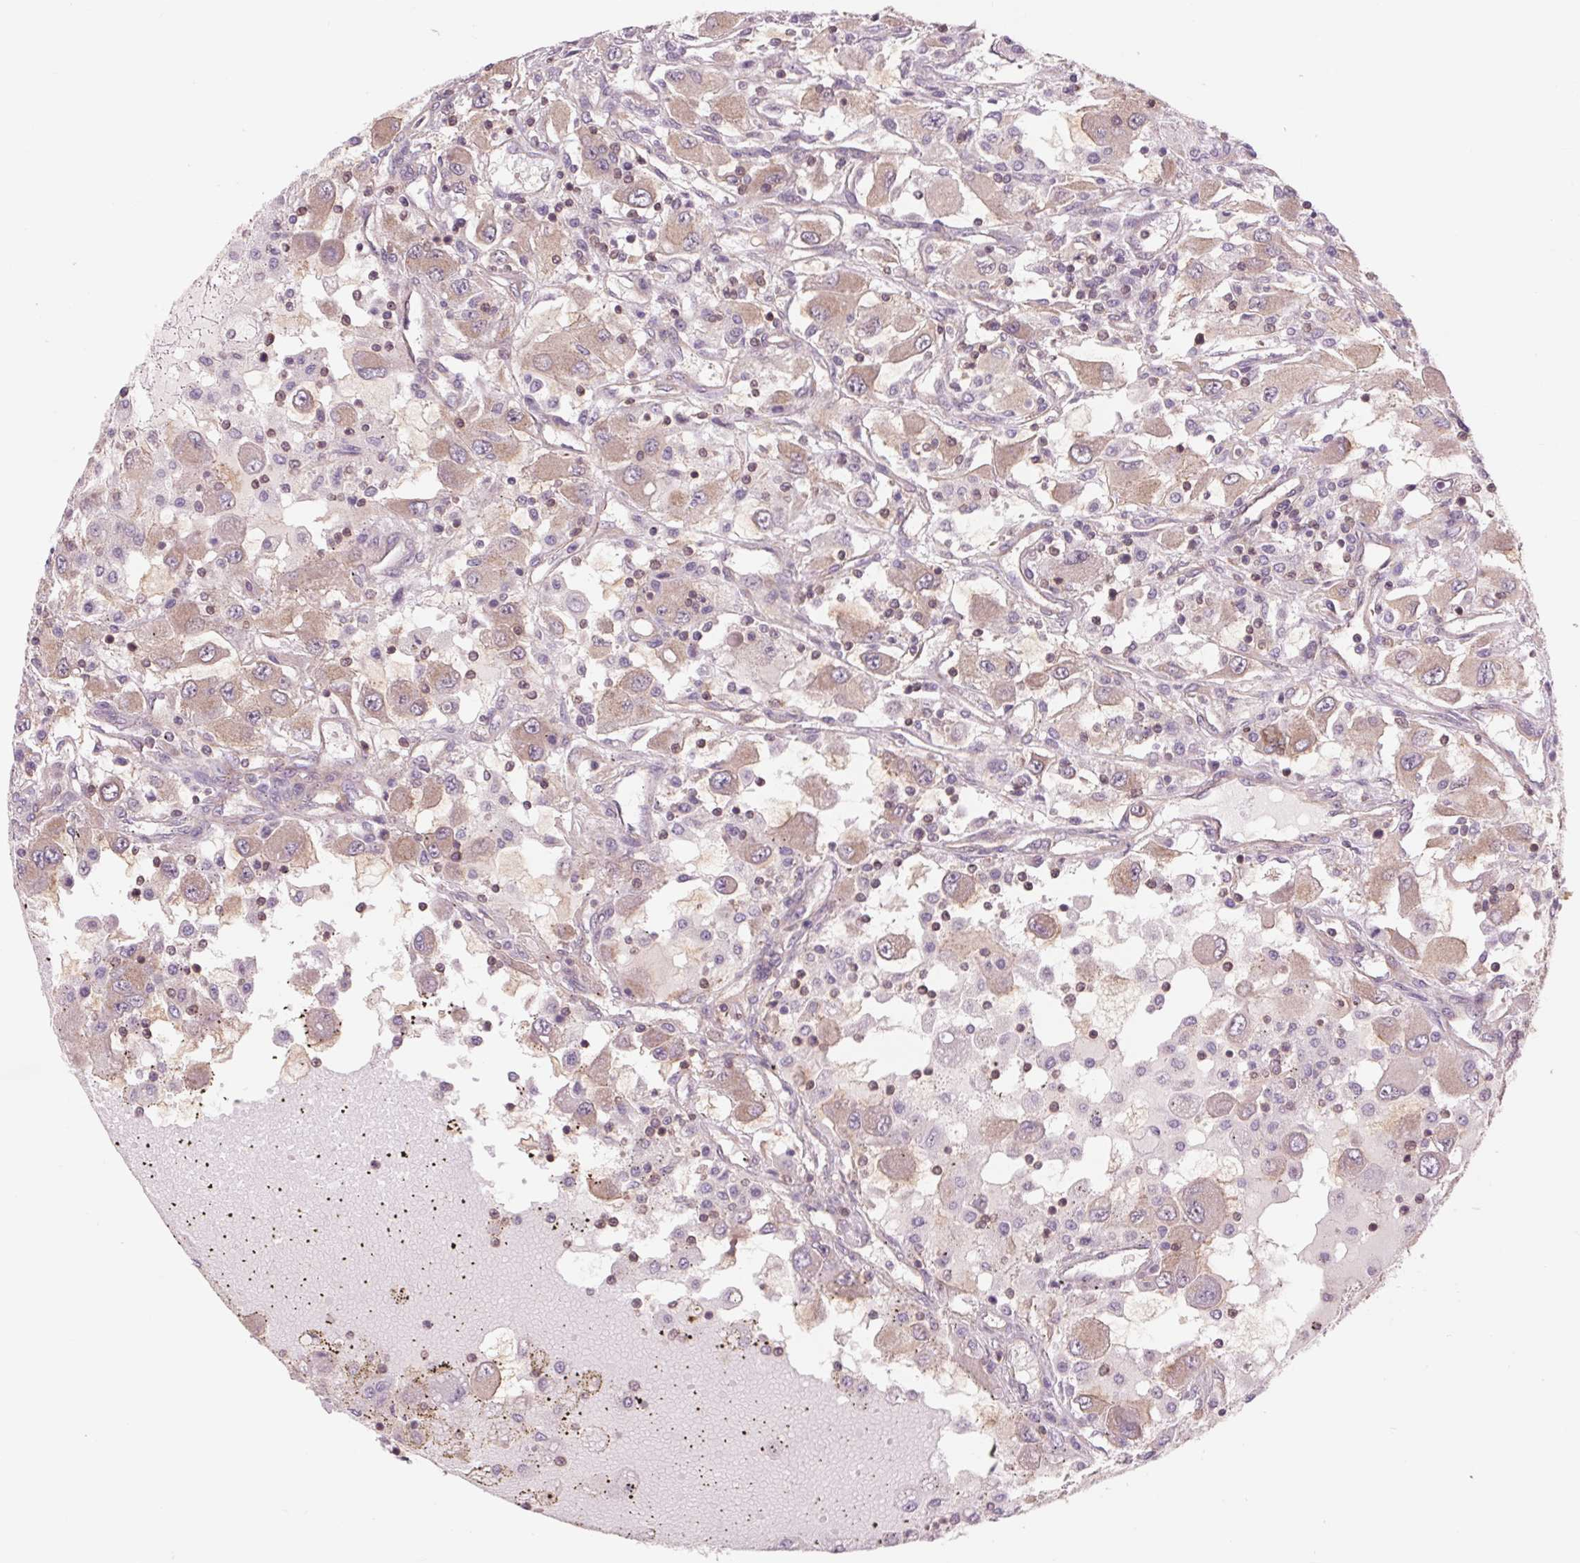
{"staining": {"intensity": "weak", "quantity": "25%-75%", "location": "cytoplasmic/membranous"}, "tissue": "renal cancer", "cell_type": "Tumor cells", "image_type": "cancer", "snomed": [{"axis": "morphology", "description": "Adenocarcinoma, NOS"}, {"axis": "topography", "description": "Kidney"}], "caption": "About 25%-75% of tumor cells in renal adenocarcinoma demonstrate weak cytoplasmic/membranous protein positivity as visualized by brown immunohistochemical staining.", "gene": "SH3RF2", "patient": {"sex": "female", "age": 67}}